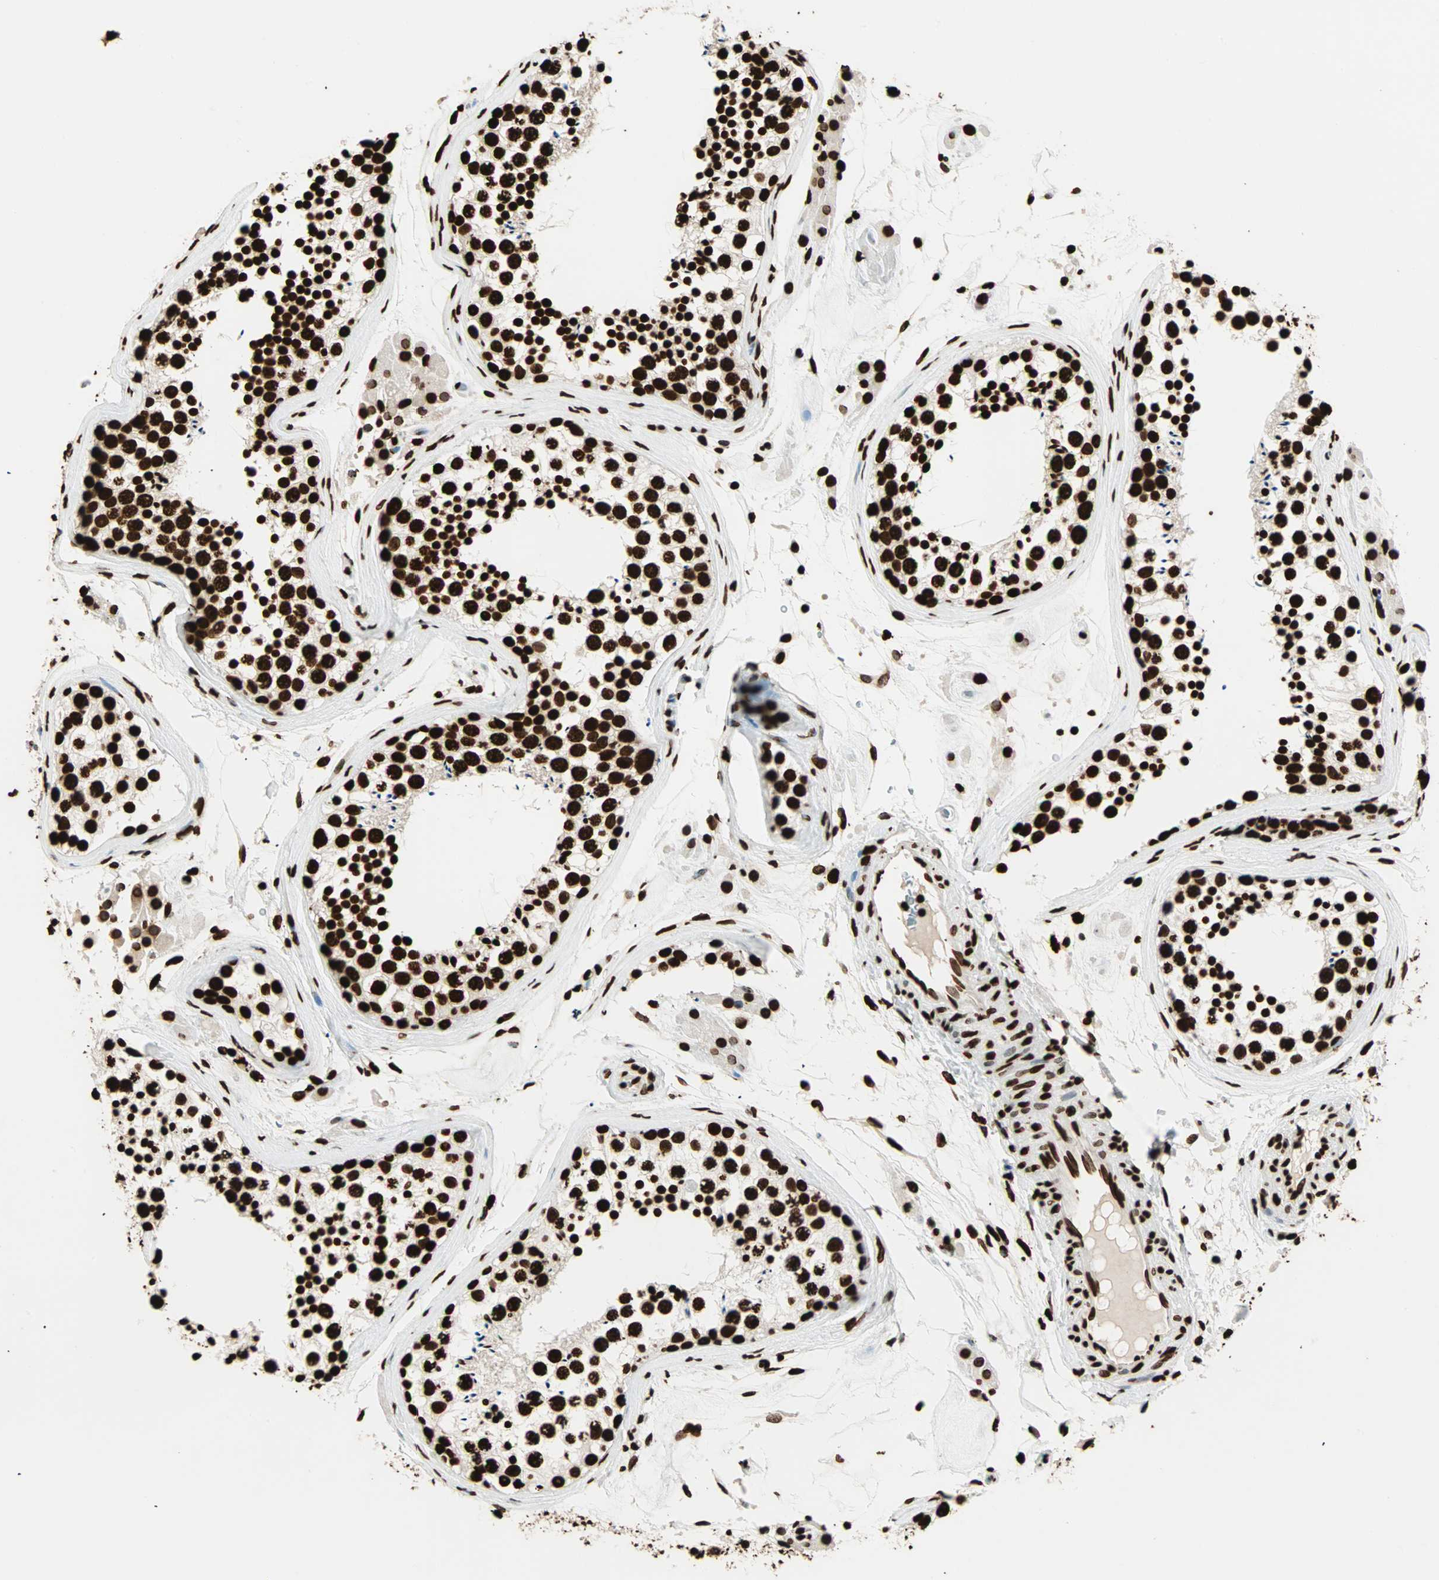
{"staining": {"intensity": "strong", "quantity": ">75%", "location": "nuclear"}, "tissue": "testis", "cell_type": "Cells in seminiferous ducts", "image_type": "normal", "snomed": [{"axis": "morphology", "description": "Normal tissue, NOS"}, {"axis": "topography", "description": "Testis"}], "caption": "DAB (3,3'-diaminobenzidine) immunohistochemical staining of benign human testis reveals strong nuclear protein staining in about >75% of cells in seminiferous ducts. Immunohistochemistry stains the protein in brown and the nuclei are stained blue.", "gene": "GLI2", "patient": {"sex": "male", "age": 46}}